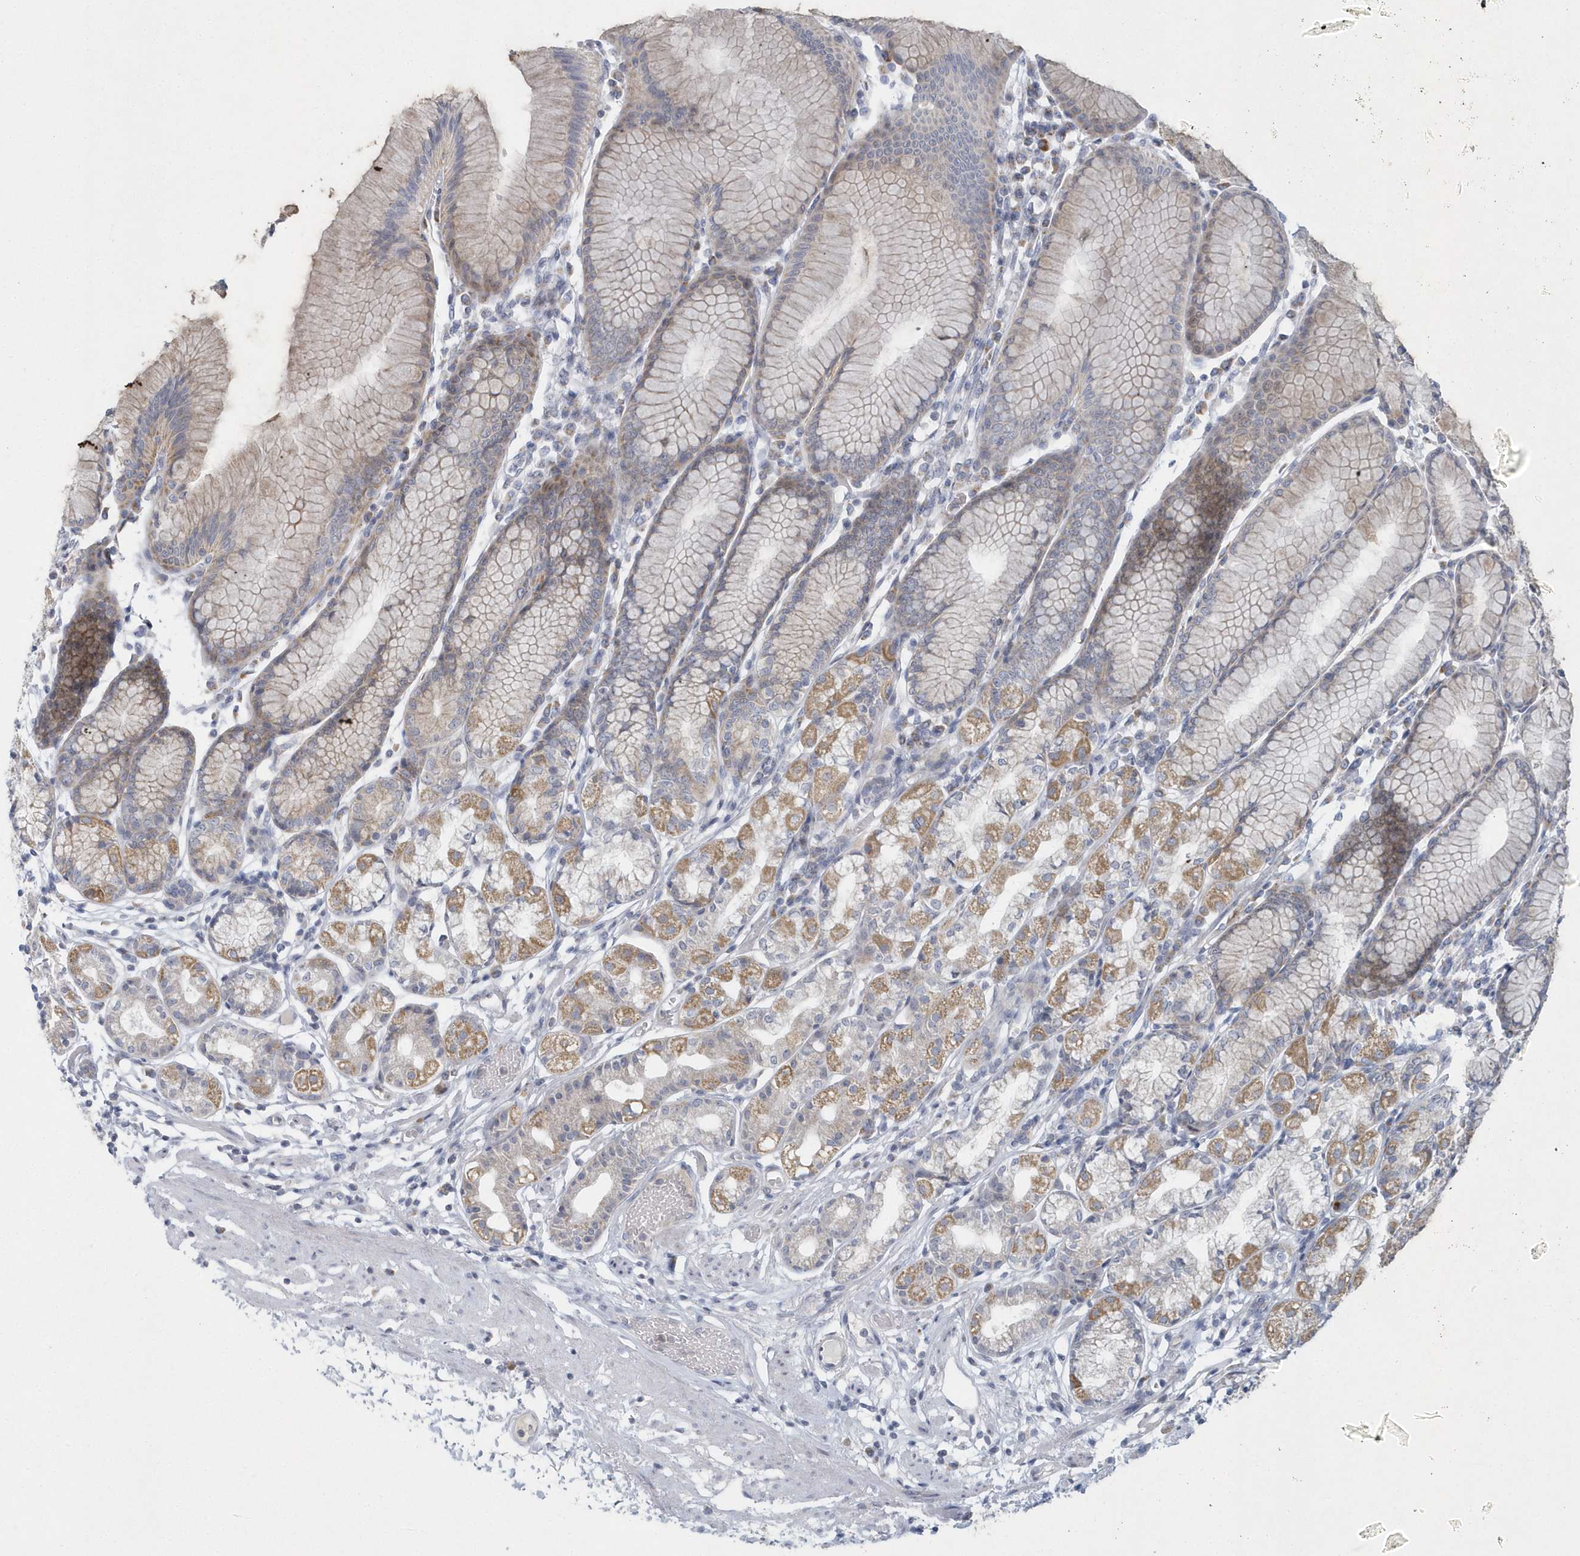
{"staining": {"intensity": "weak", "quantity": "<25%", "location": "cytoplasmic/membranous"}, "tissue": "stomach", "cell_type": "Glandular cells", "image_type": "normal", "snomed": [{"axis": "morphology", "description": "Normal tissue, NOS"}, {"axis": "topography", "description": "Stomach"}], "caption": "IHC histopathology image of benign stomach stained for a protein (brown), which demonstrates no expression in glandular cells. (Brightfield microscopy of DAB (3,3'-diaminobenzidine) IHC at high magnification).", "gene": "NIPAL1", "patient": {"sex": "female", "age": 57}}